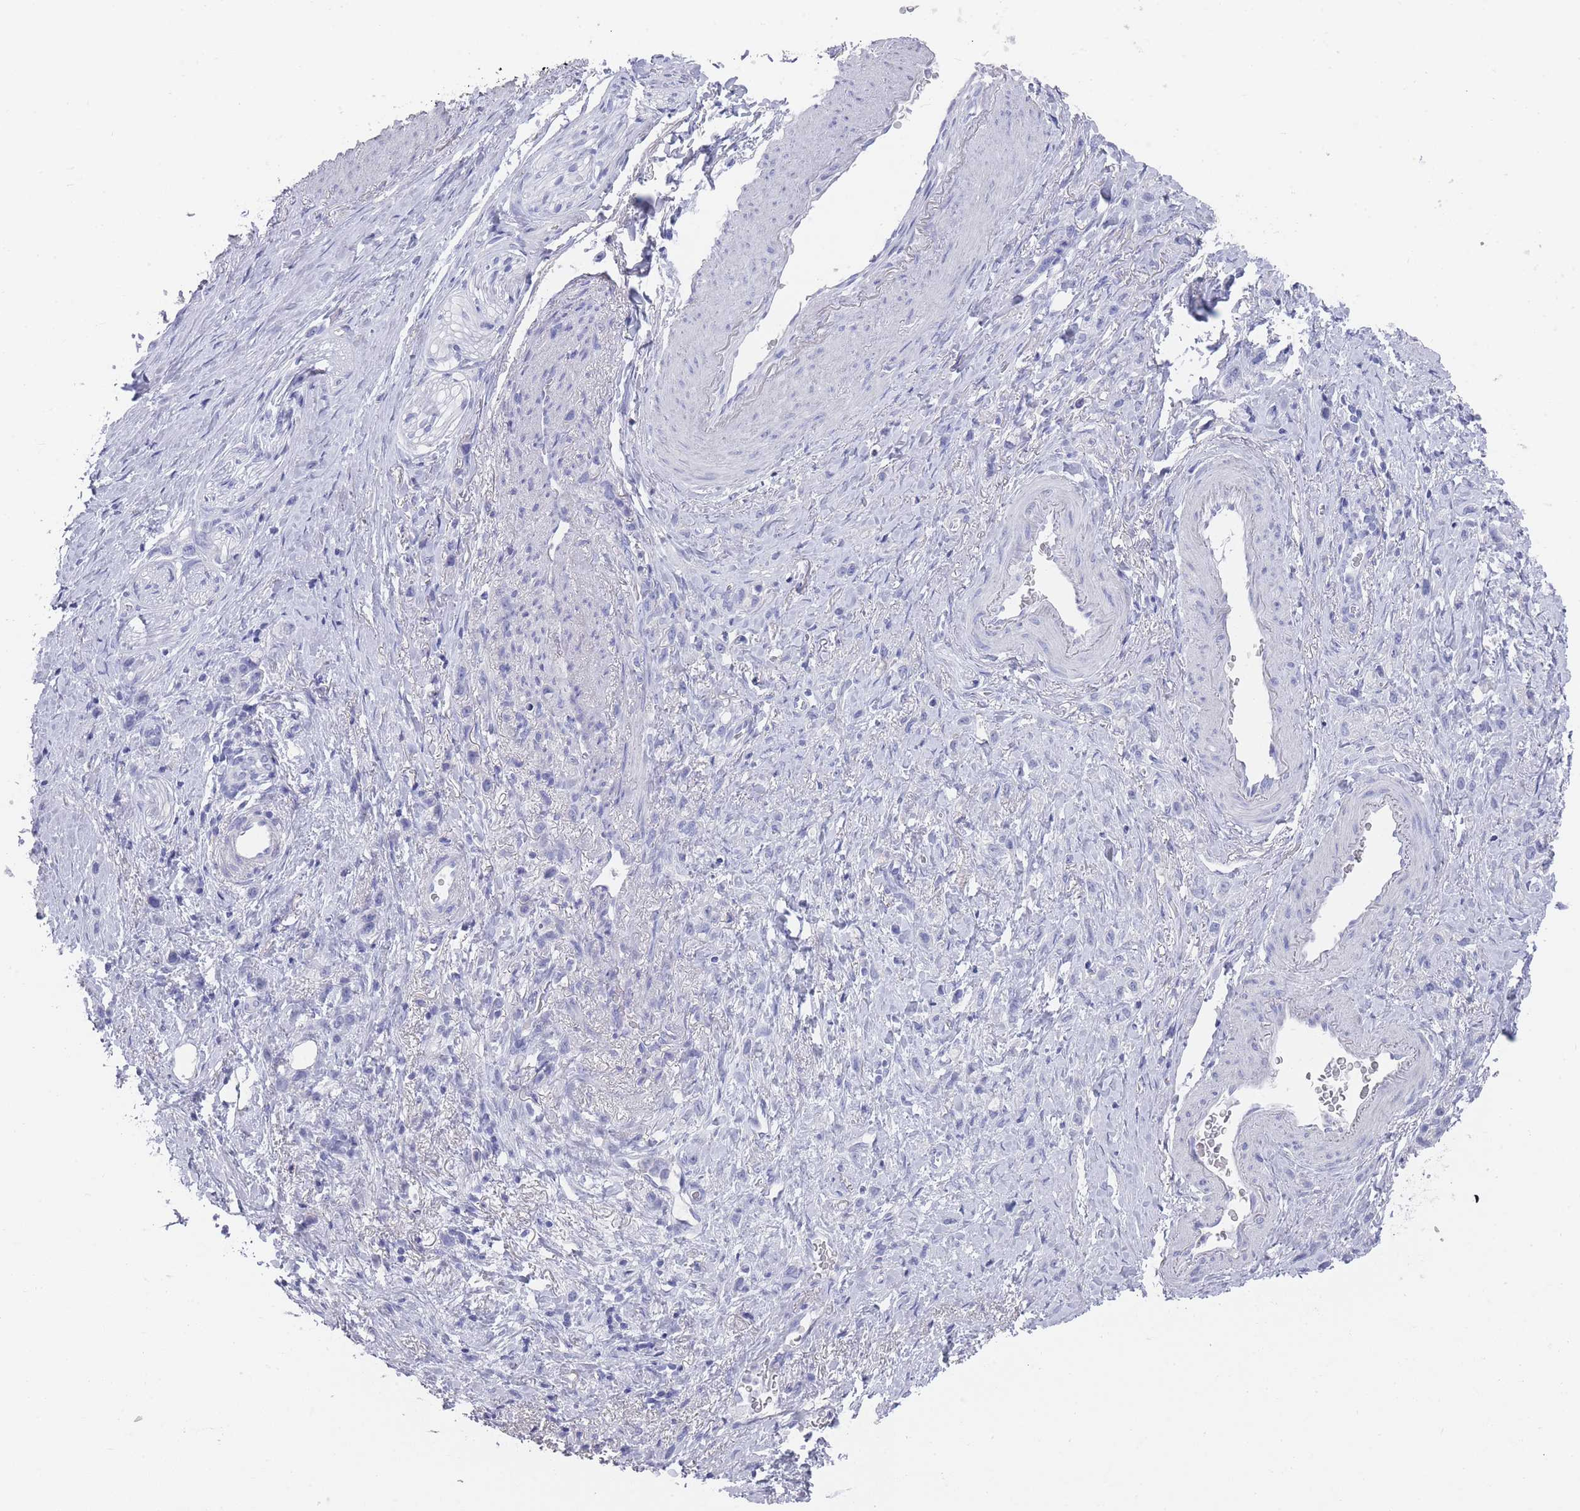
{"staining": {"intensity": "negative", "quantity": "none", "location": "none"}, "tissue": "stomach cancer", "cell_type": "Tumor cells", "image_type": "cancer", "snomed": [{"axis": "morphology", "description": "Adenocarcinoma, NOS"}, {"axis": "topography", "description": "Stomach"}], "caption": "This photomicrograph is of stomach cancer (adenocarcinoma) stained with IHC to label a protein in brown with the nuclei are counter-stained blue. There is no staining in tumor cells.", "gene": "RAB2B", "patient": {"sex": "female", "age": 65}}